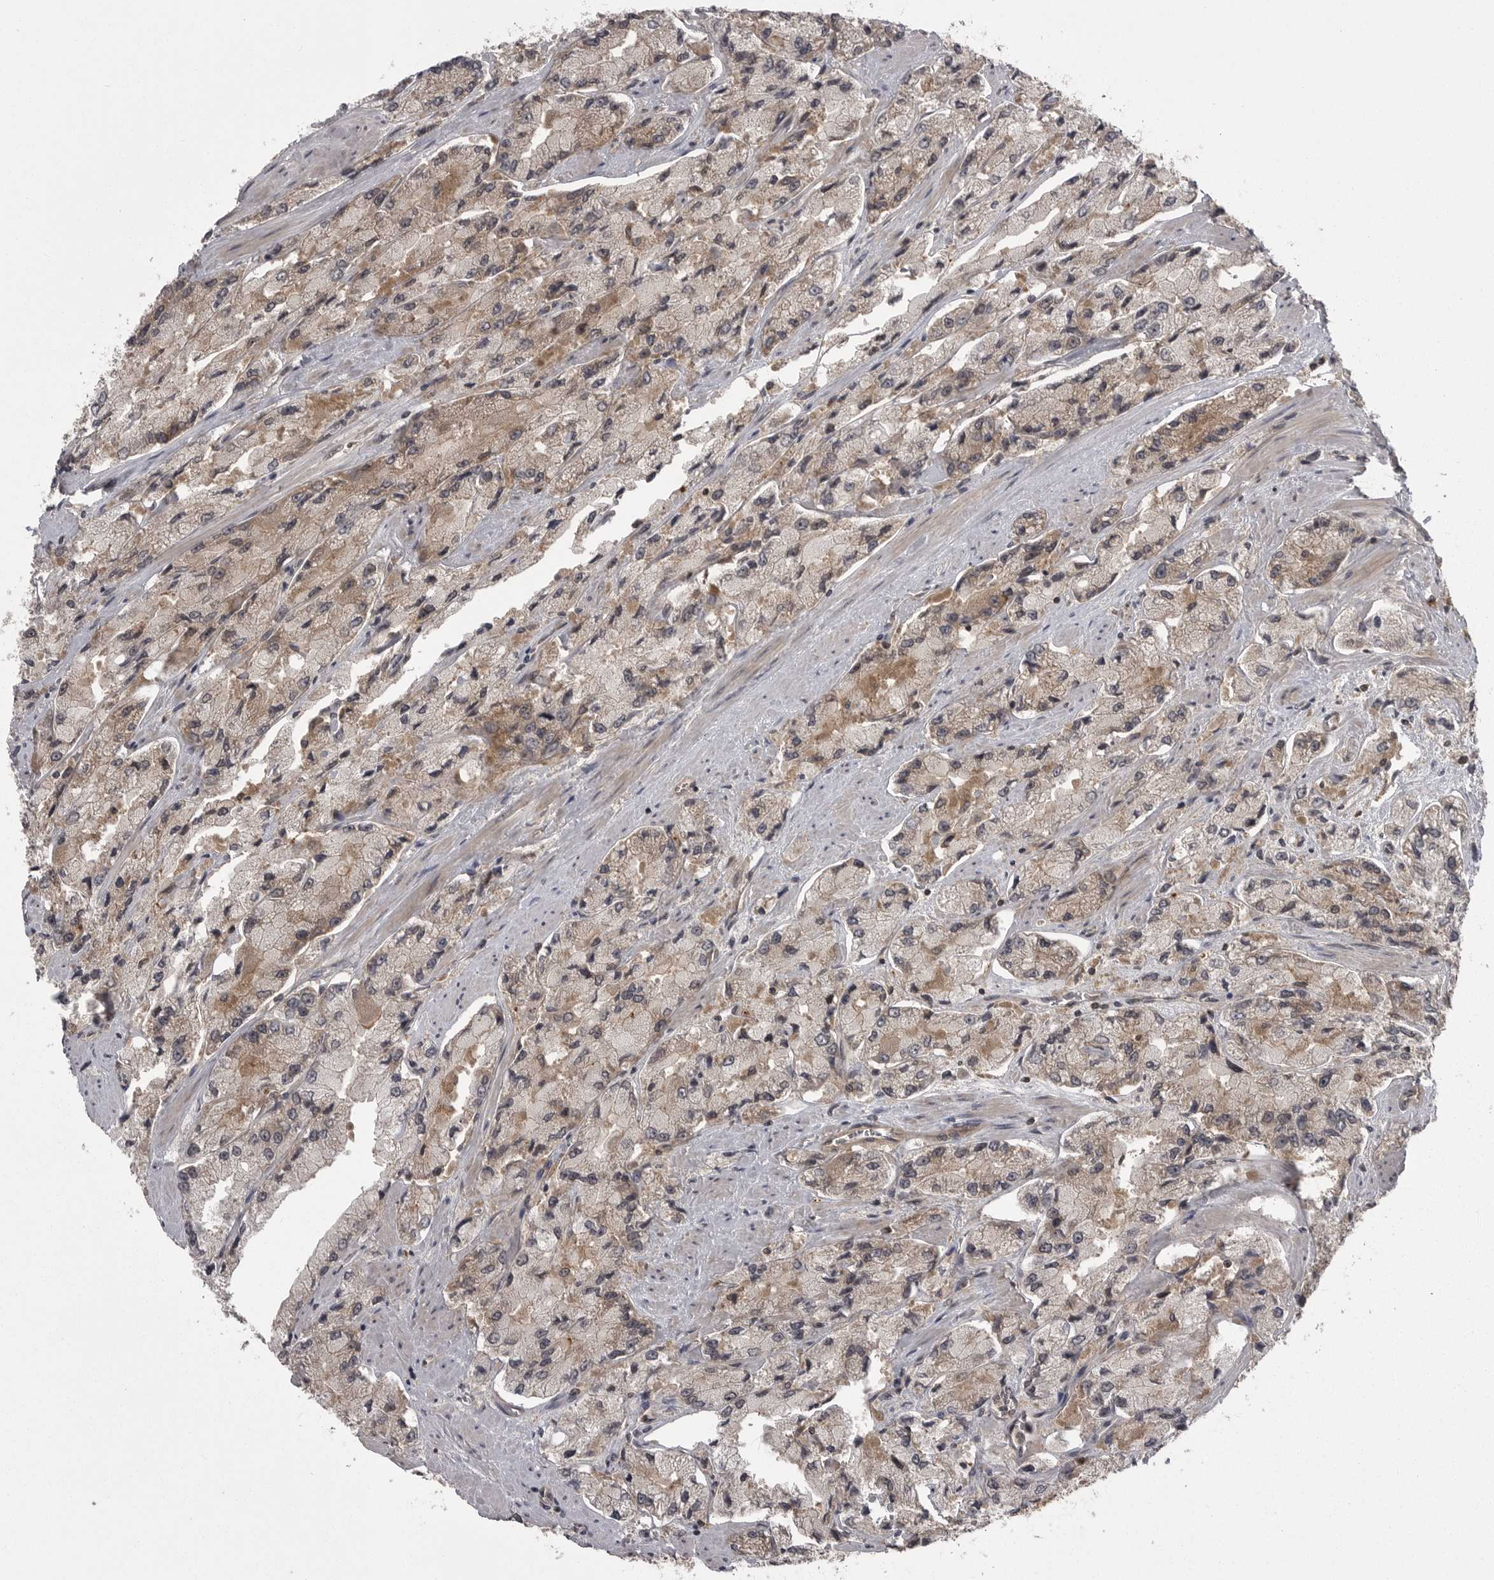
{"staining": {"intensity": "weak", "quantity": ">75%", "location": "cytoplasmic/membranous"}, "tissue": "prostate cancer", "cell_type": "Tumor cells", "image_type": "cancer", "snomed": [{"axis": "morphology", "description": "Adenocarcinoma, High grade"}, {"axis": "topography", "description": "Prostate"}], "caption": "An immunohistochemistry photomicrograph of neoplastic tissue is shown. Protein staining in brown shows weak cytoplasmic/membranous positivity in high-grade adenocarcinoma (prostate) within tumor cells.", "gene": "STK24", "patient": {"sex": "male", "age": 58}}